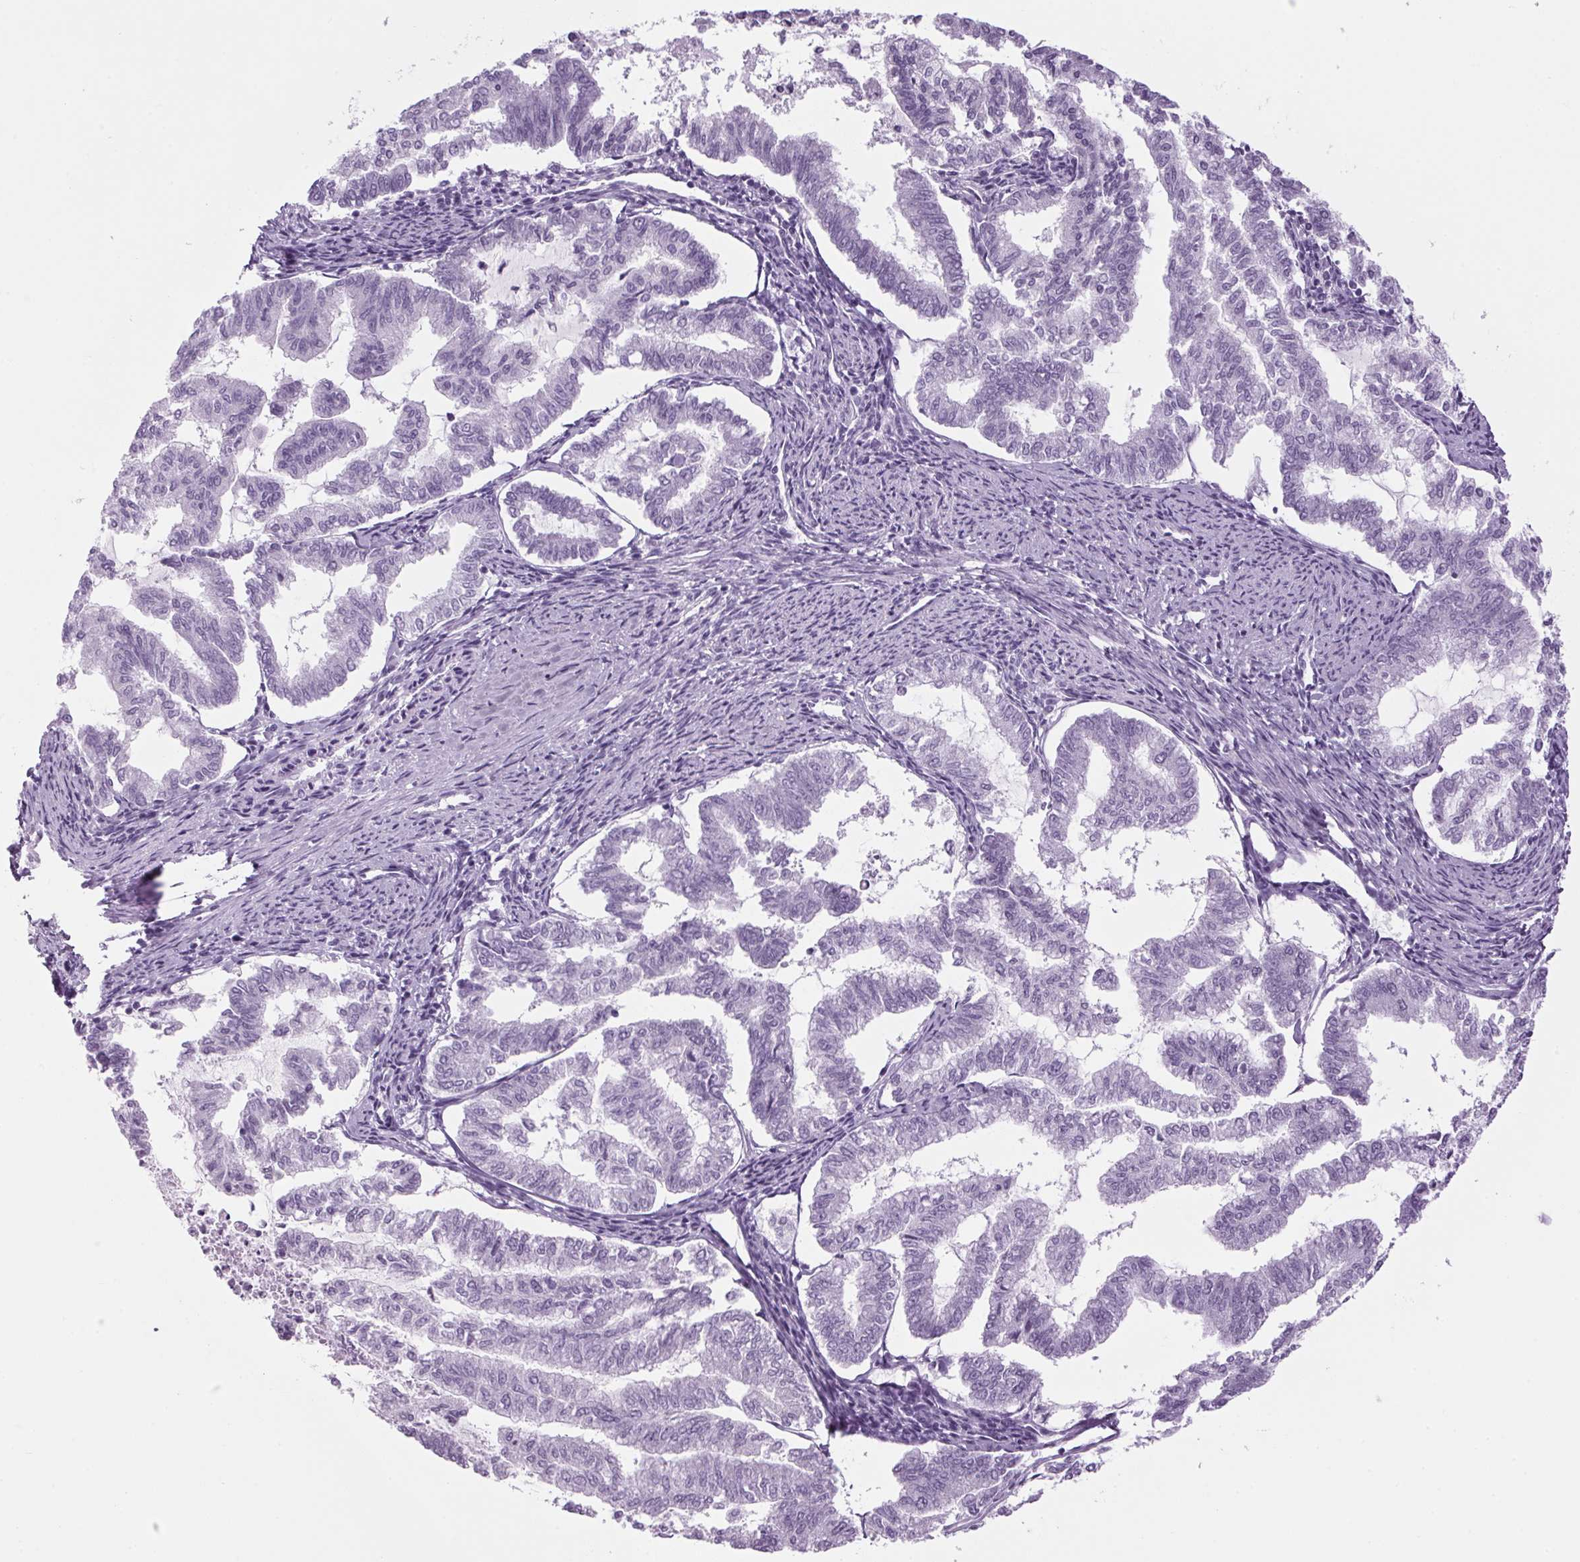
{"staining": {"intensity": "negative", "quantity": "none", "location": "none"}, "tissue": "endometrial cancer", "cell_type": "Tumor cells", "image_type": "cancer", "snomed": [{"axis": "morphology", "description": "Adenocarcinoma, NOS"}, {"axis": "topography", "description": "Endometrium"}], "caption": "There is no significant positivity in tumor cells of endometrial cancer. (DAB immunohistochemistry (IHC) visualized using brightfield microscopy, high magnification).", "gene": "PPP1R1A", "patient": {"sex": "female", "age": 79}}